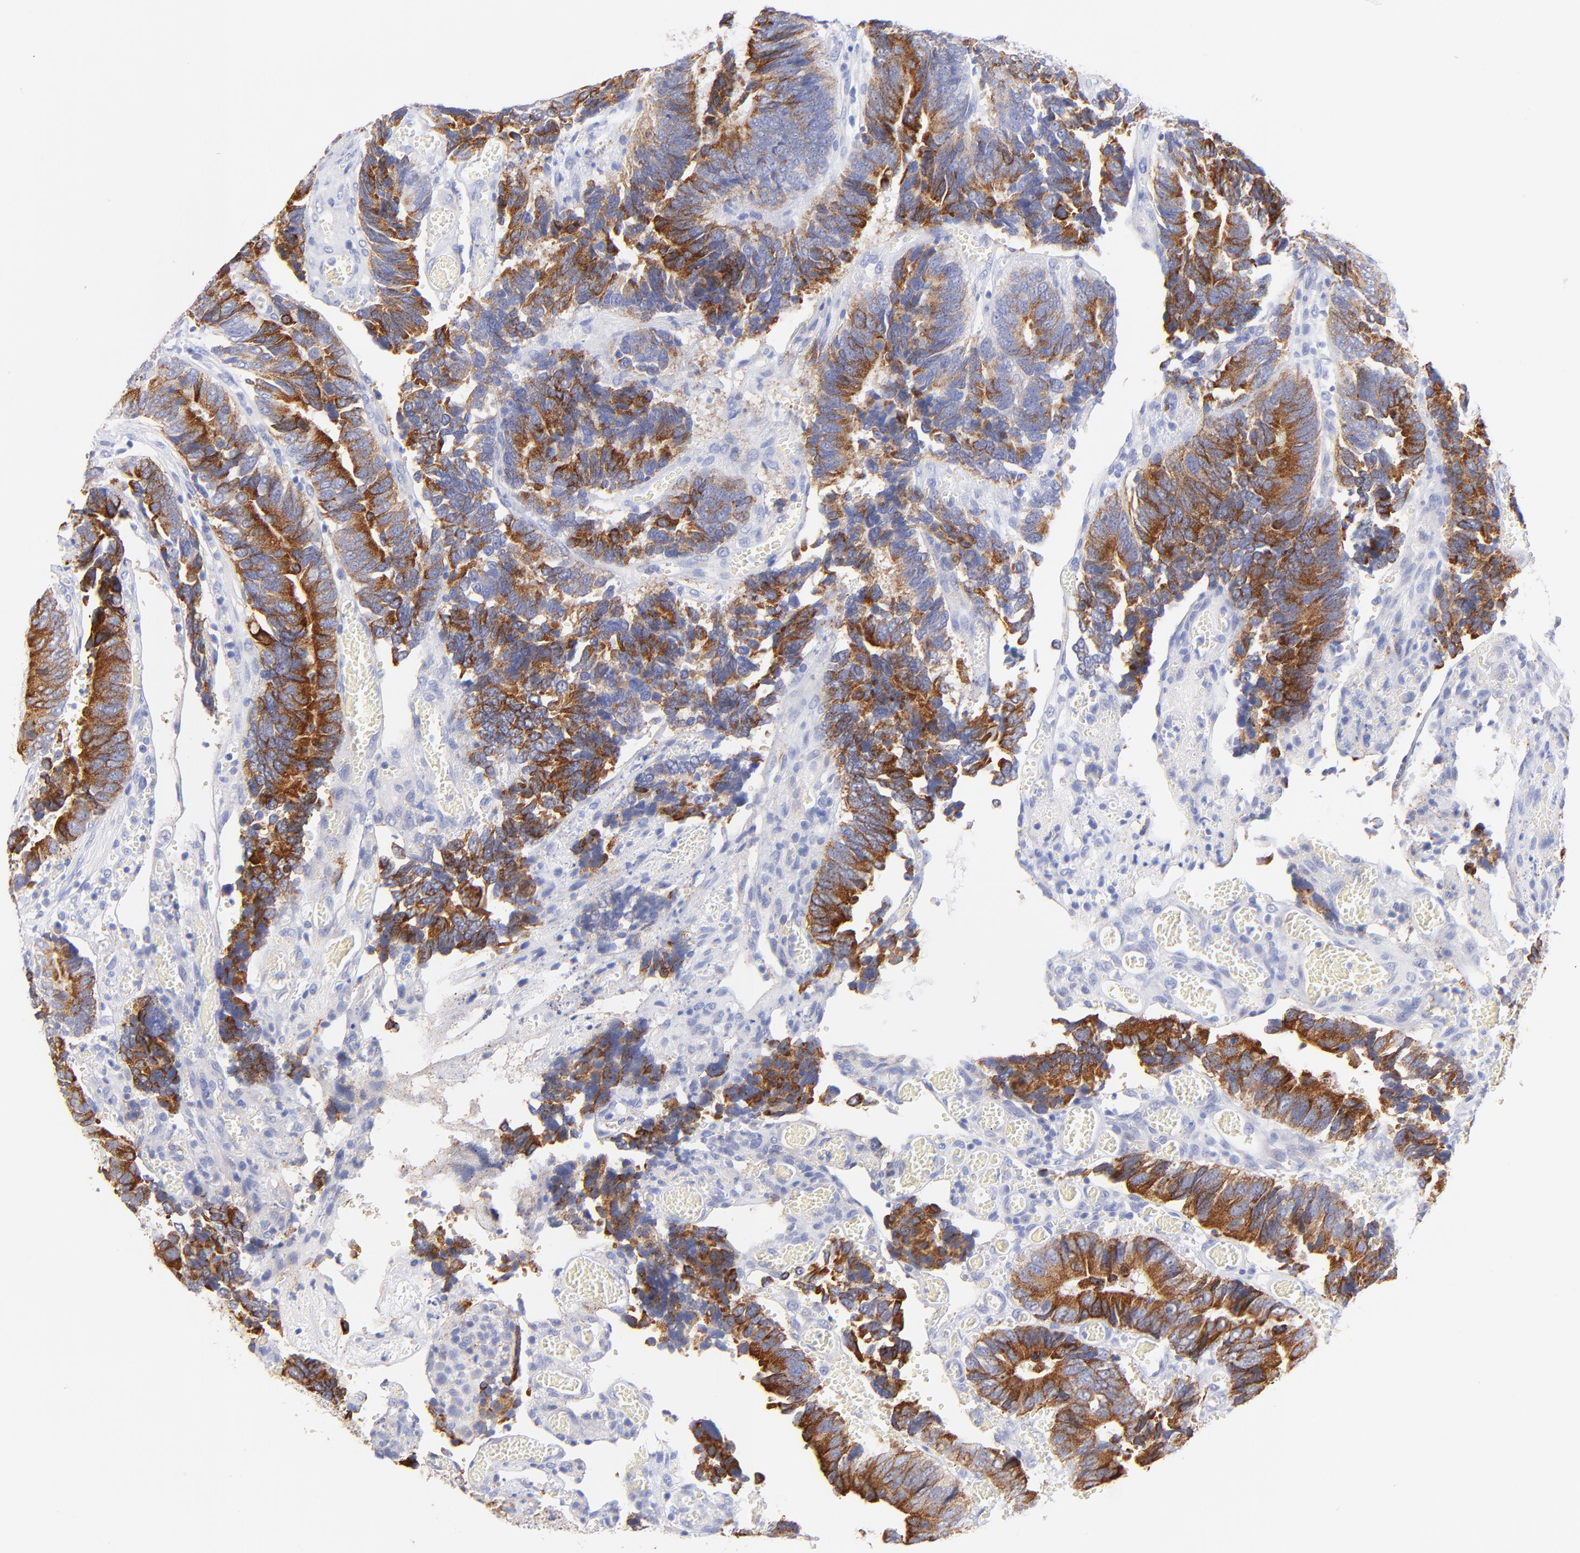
{"staining": {"intensity": "moderate", "quantity": "25%-75%", "location": "cytoplasmic/membranous"}, "tissue": "colorectal cancer", "cell_type": "Tumor cells", "image_type": "cancer", "snomed": [{"axis": "morphology", "description": "Adenocarcinoma, NOS"}, {"axis": "topography", "description": "Colon"}], "caption": "A brown stain shows moderate cytoplasmic/membranous staining of a protein in colorectal adenocarcinoma tumor cells.", "gene": "RAB3A", "patient": {"sex": "male", "age": 72}}